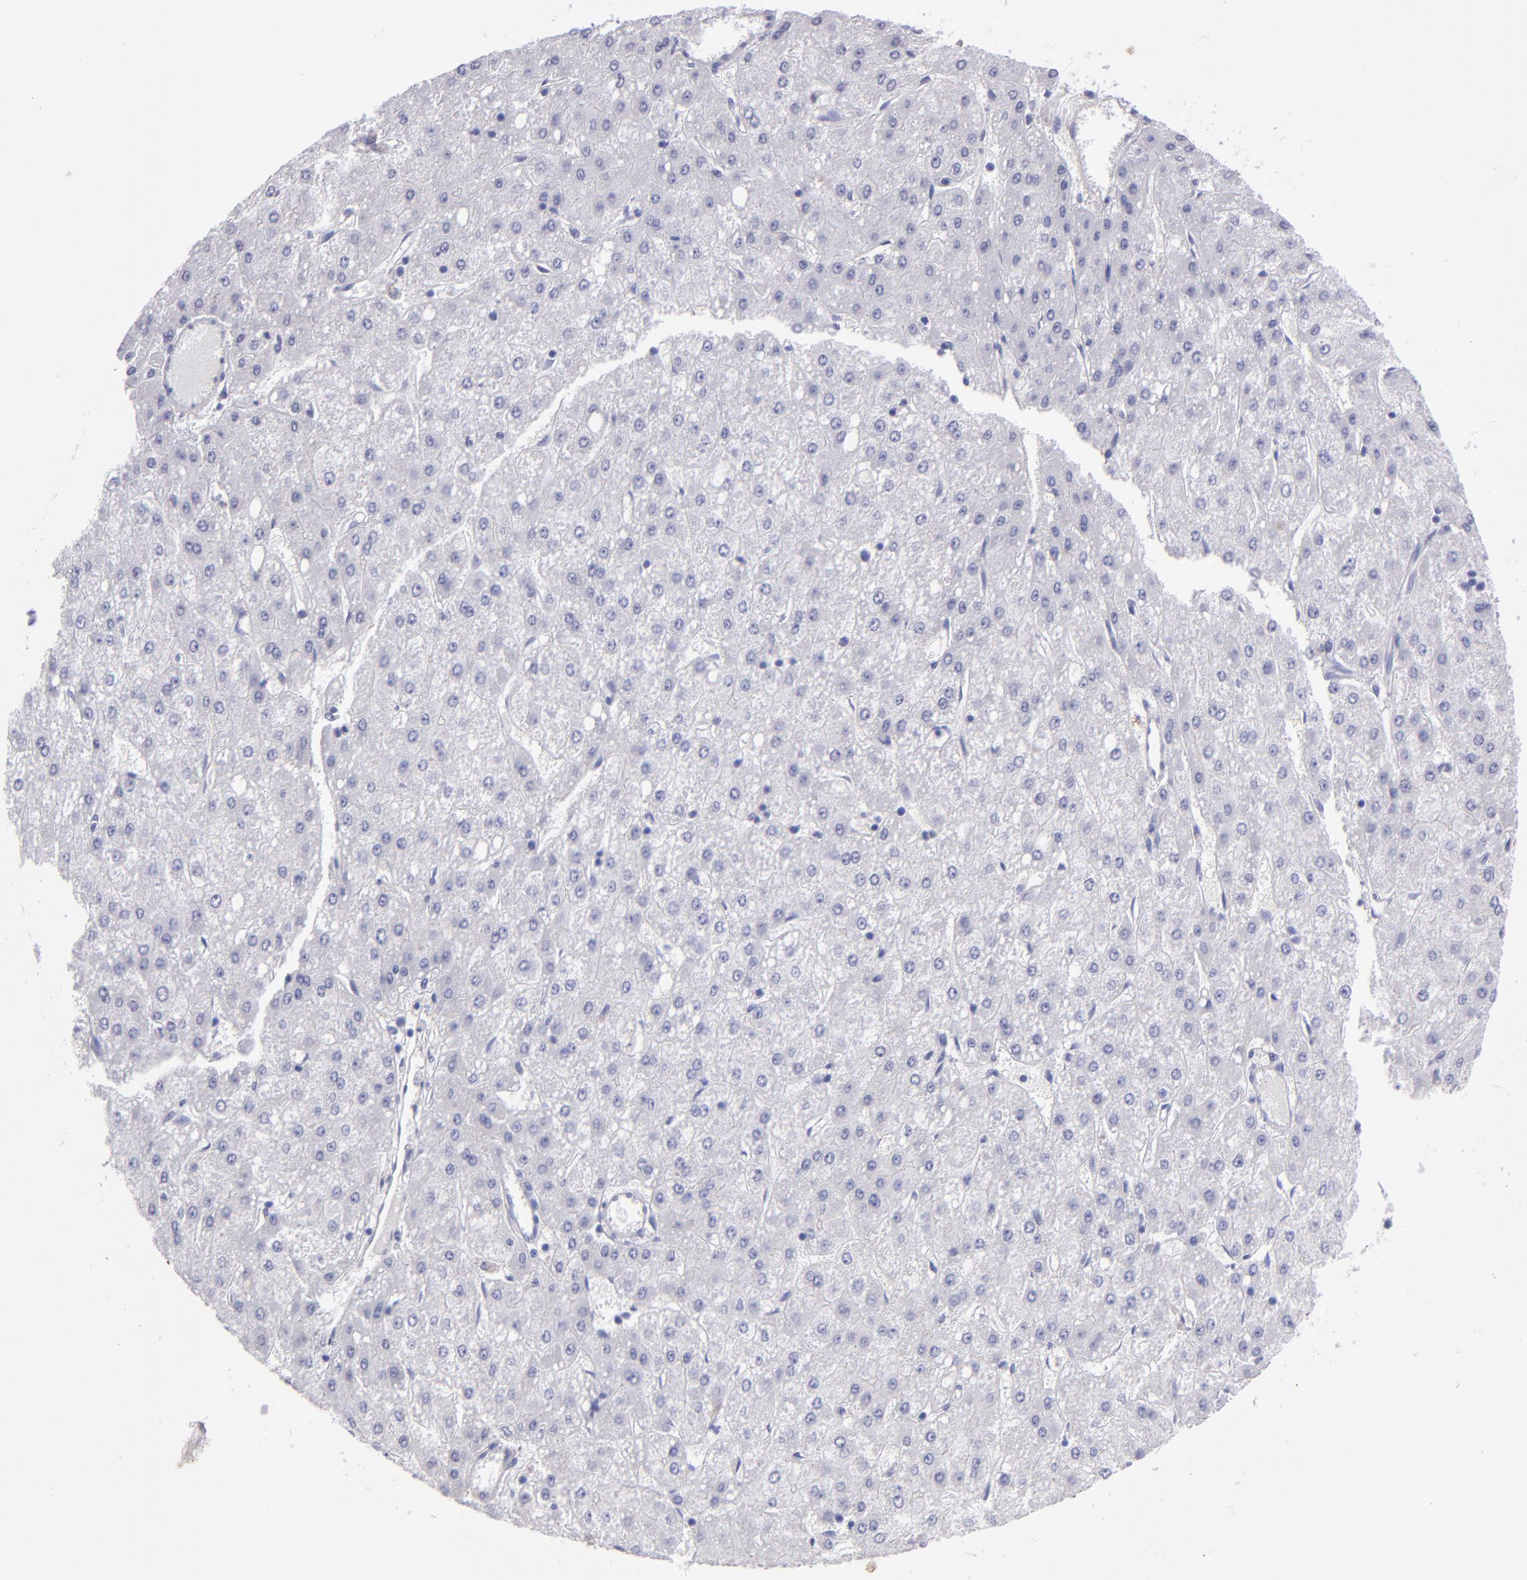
{"staining": {"intensity": "negative", "quantity": "none", "location": "none"}, "tissue": "liver cancer", "cell_type": "Tumor cells", "image_type": "cancer", "snomed": [{"axis": "morphology", "description": "Carcinoma, Hepatocellular, NOS"}, {"axis": "topography", "description": "Liver"}], "caption": "This is a photomicrograph of IHC staining of liver hepatocellular carcinoma, which shows no expression in tumor cells.", "gene": "TG", "patient": {"sex": "female", "age": 52}}